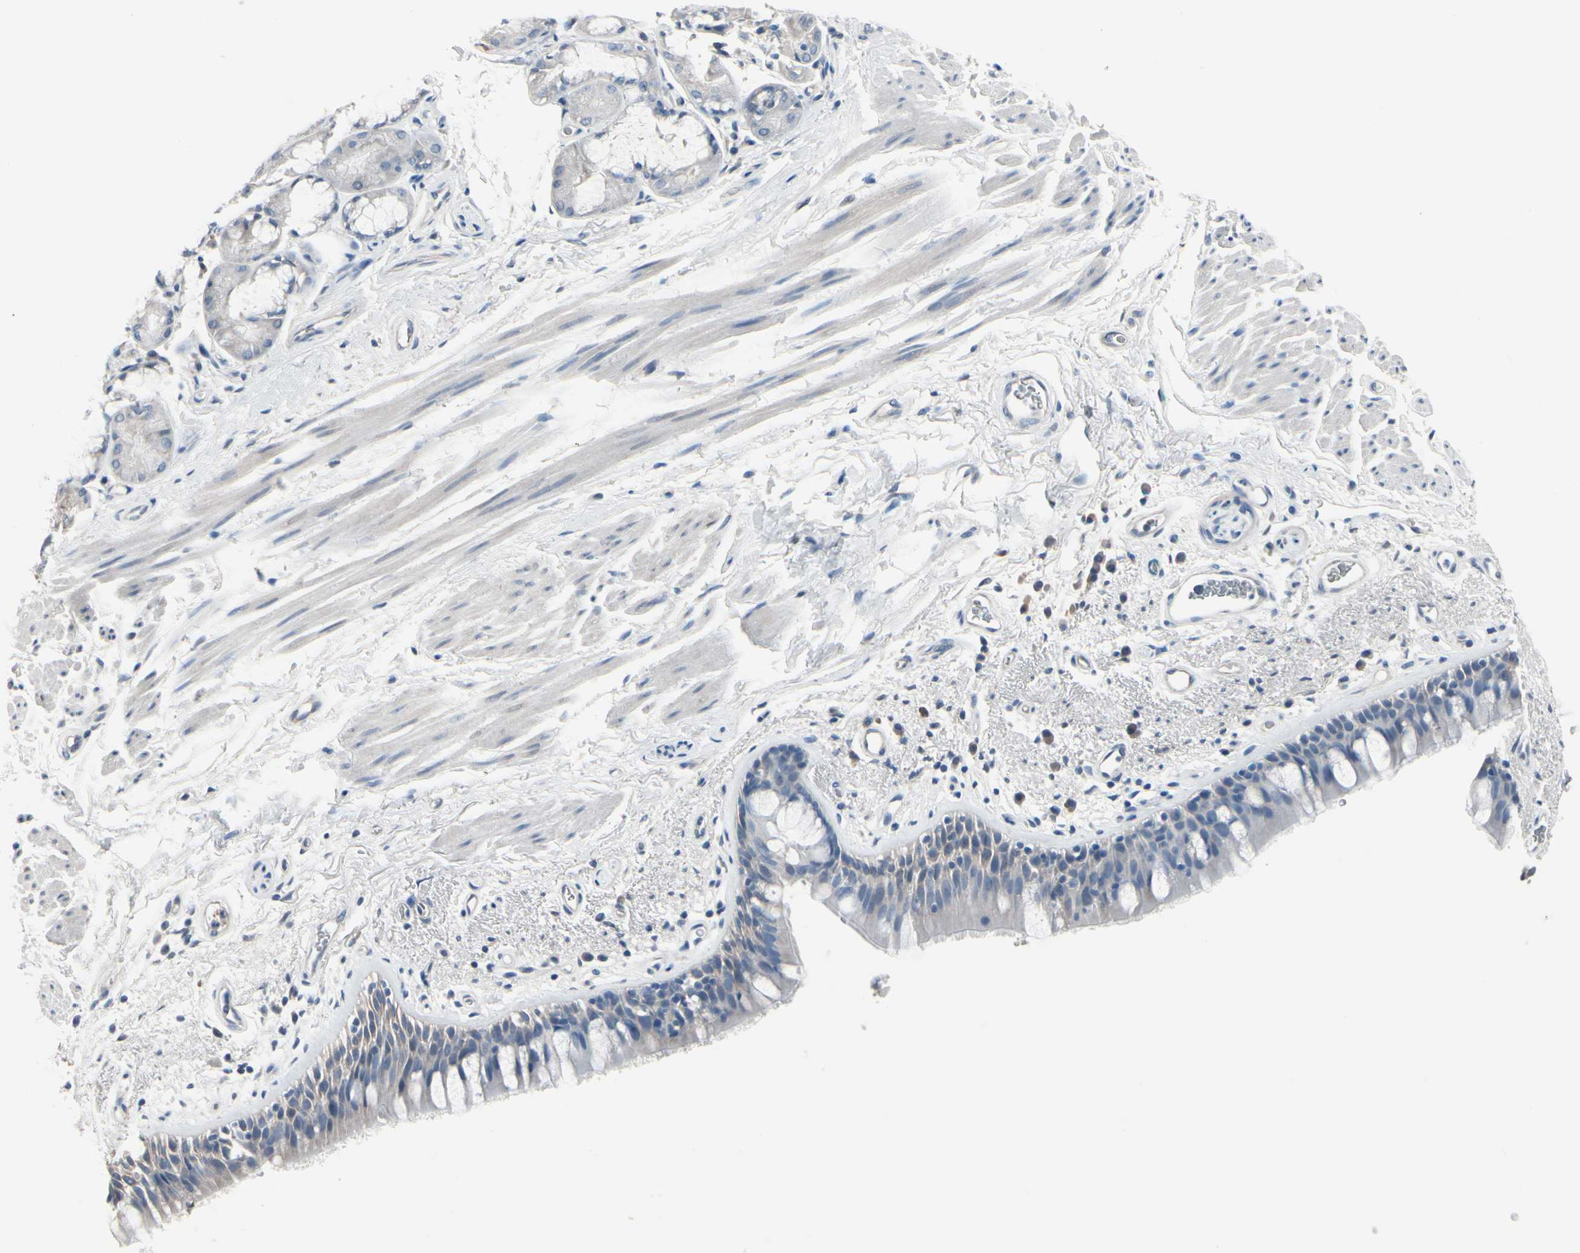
{"staining": {"intensity": "negative", "quantity": "none", "location": "none"}, "tissue": "bronchus", "cell_type": "Respiratory epithelial cells", "image_type": "normal", "snomed": [{"axis": "morphology", "description": "Normal tissue, NOS"}, {"axis": "morphology", "description": "Adenocarcinoma, NOS"}, {"axis": "topography", "description": "Bronchus"}, {"axis": "topography", "description": "Lung"}], "caption": "Respiratory epithelial cells show no significant staining in normal bronchus. Nuclei are stained in blue.", "gene": "PGR", "patient": {"sex": "female", "age": 54}}